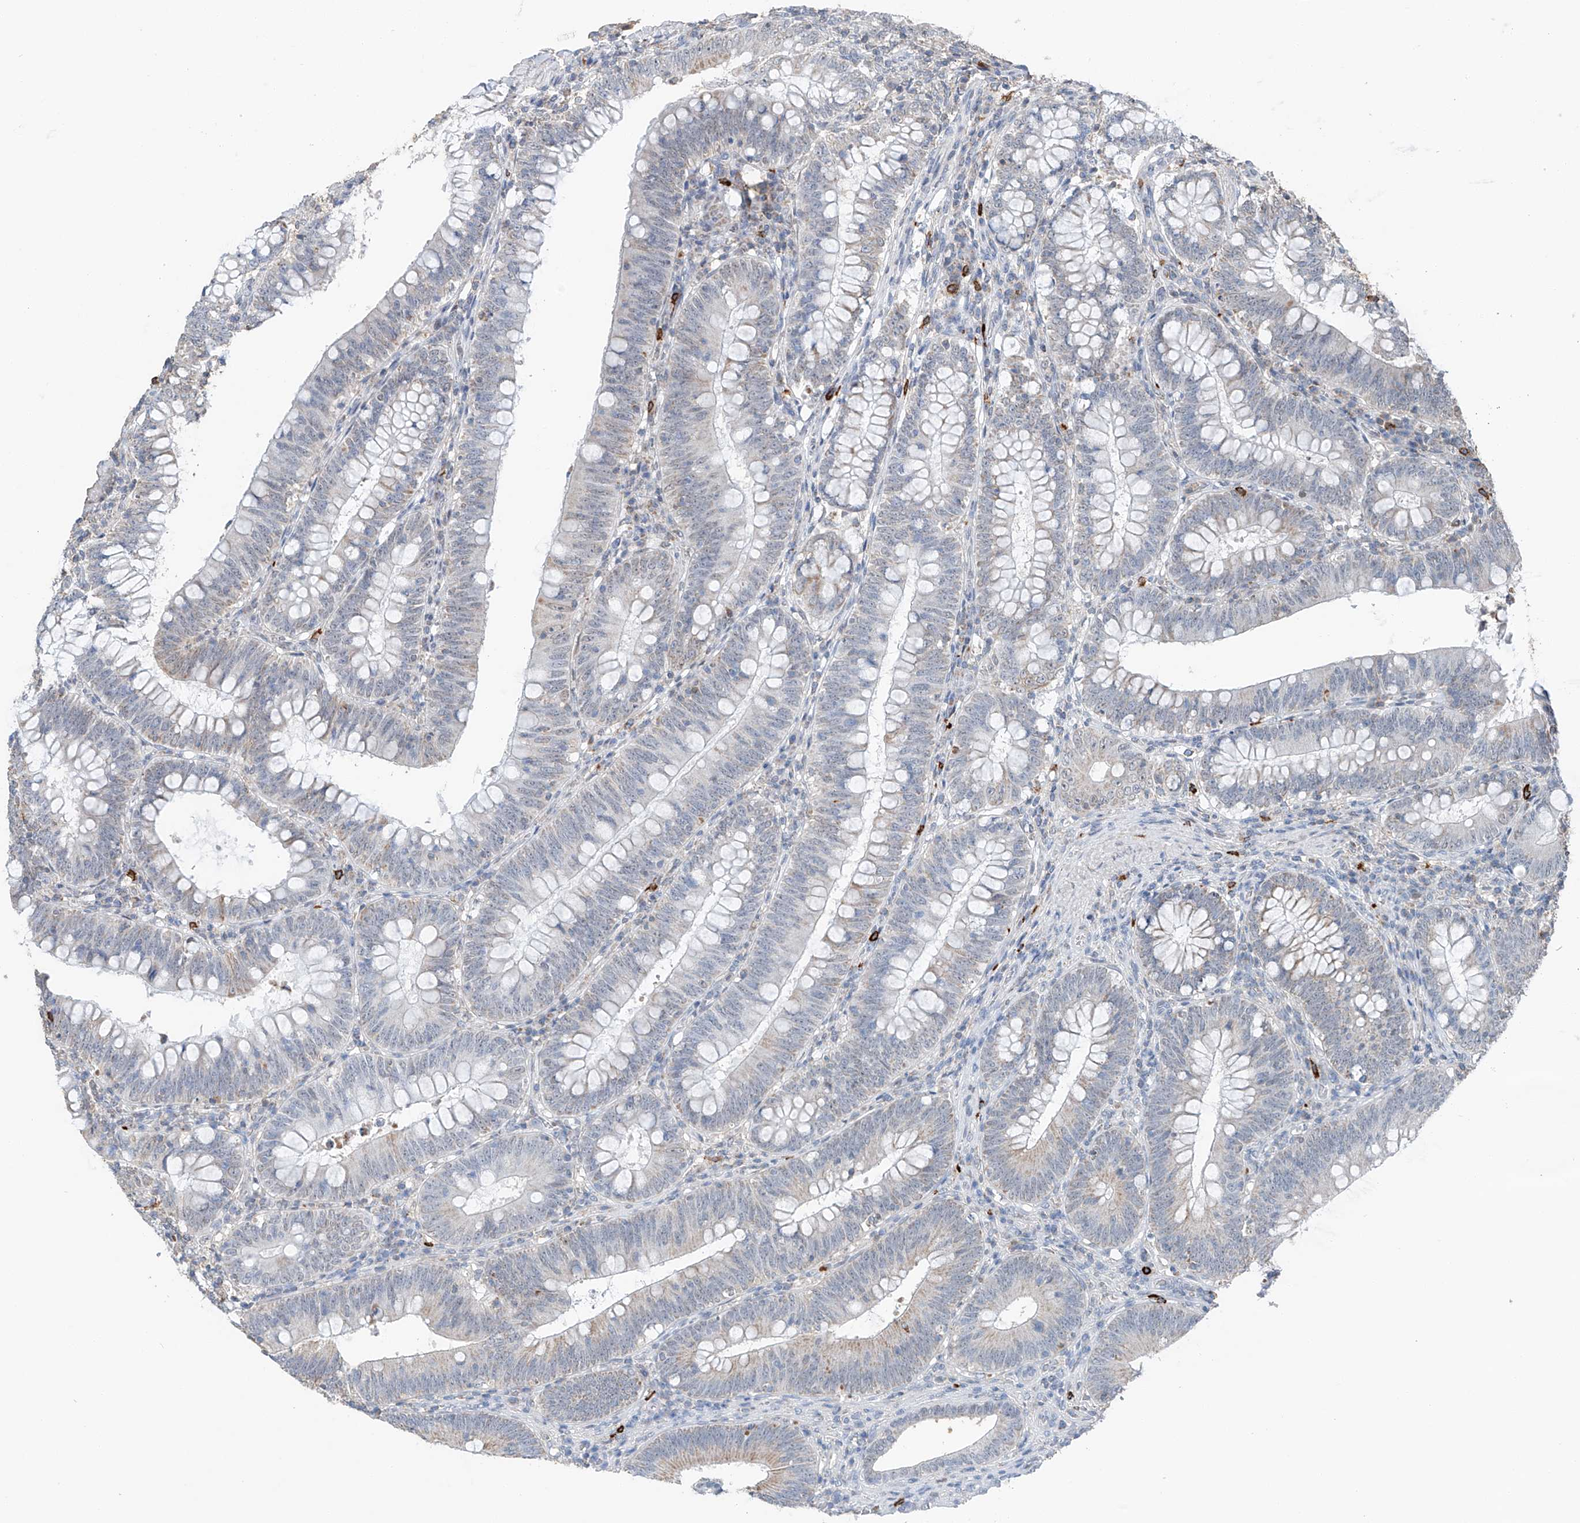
{"staining": {"intensity": "weak", "quantity": "<25%", "location": "cytoplasmic/membranous"}, "tissue": "colorectal cancer", "cell_type": "Tumor cells", "image_type": "cancer", "snomed": [{"axis": "morphology", "description": "Normal tissue, NOS"}, {"axis": "topography", "description": "Colon"}], "caption": "High magnification brightfield microscopy of colorectal cancer stained with DAB (brown) and counterstained with hematoxylin (blue): tumor cells show no significant positivity. Brightfield microscopy of immunohistochemistry (IHC) stained with DAB (brown) and hematoxylin (blue), captured at high magnification.", "gene": "KLF15", "patient": {"sex": "female", "age": 82}}